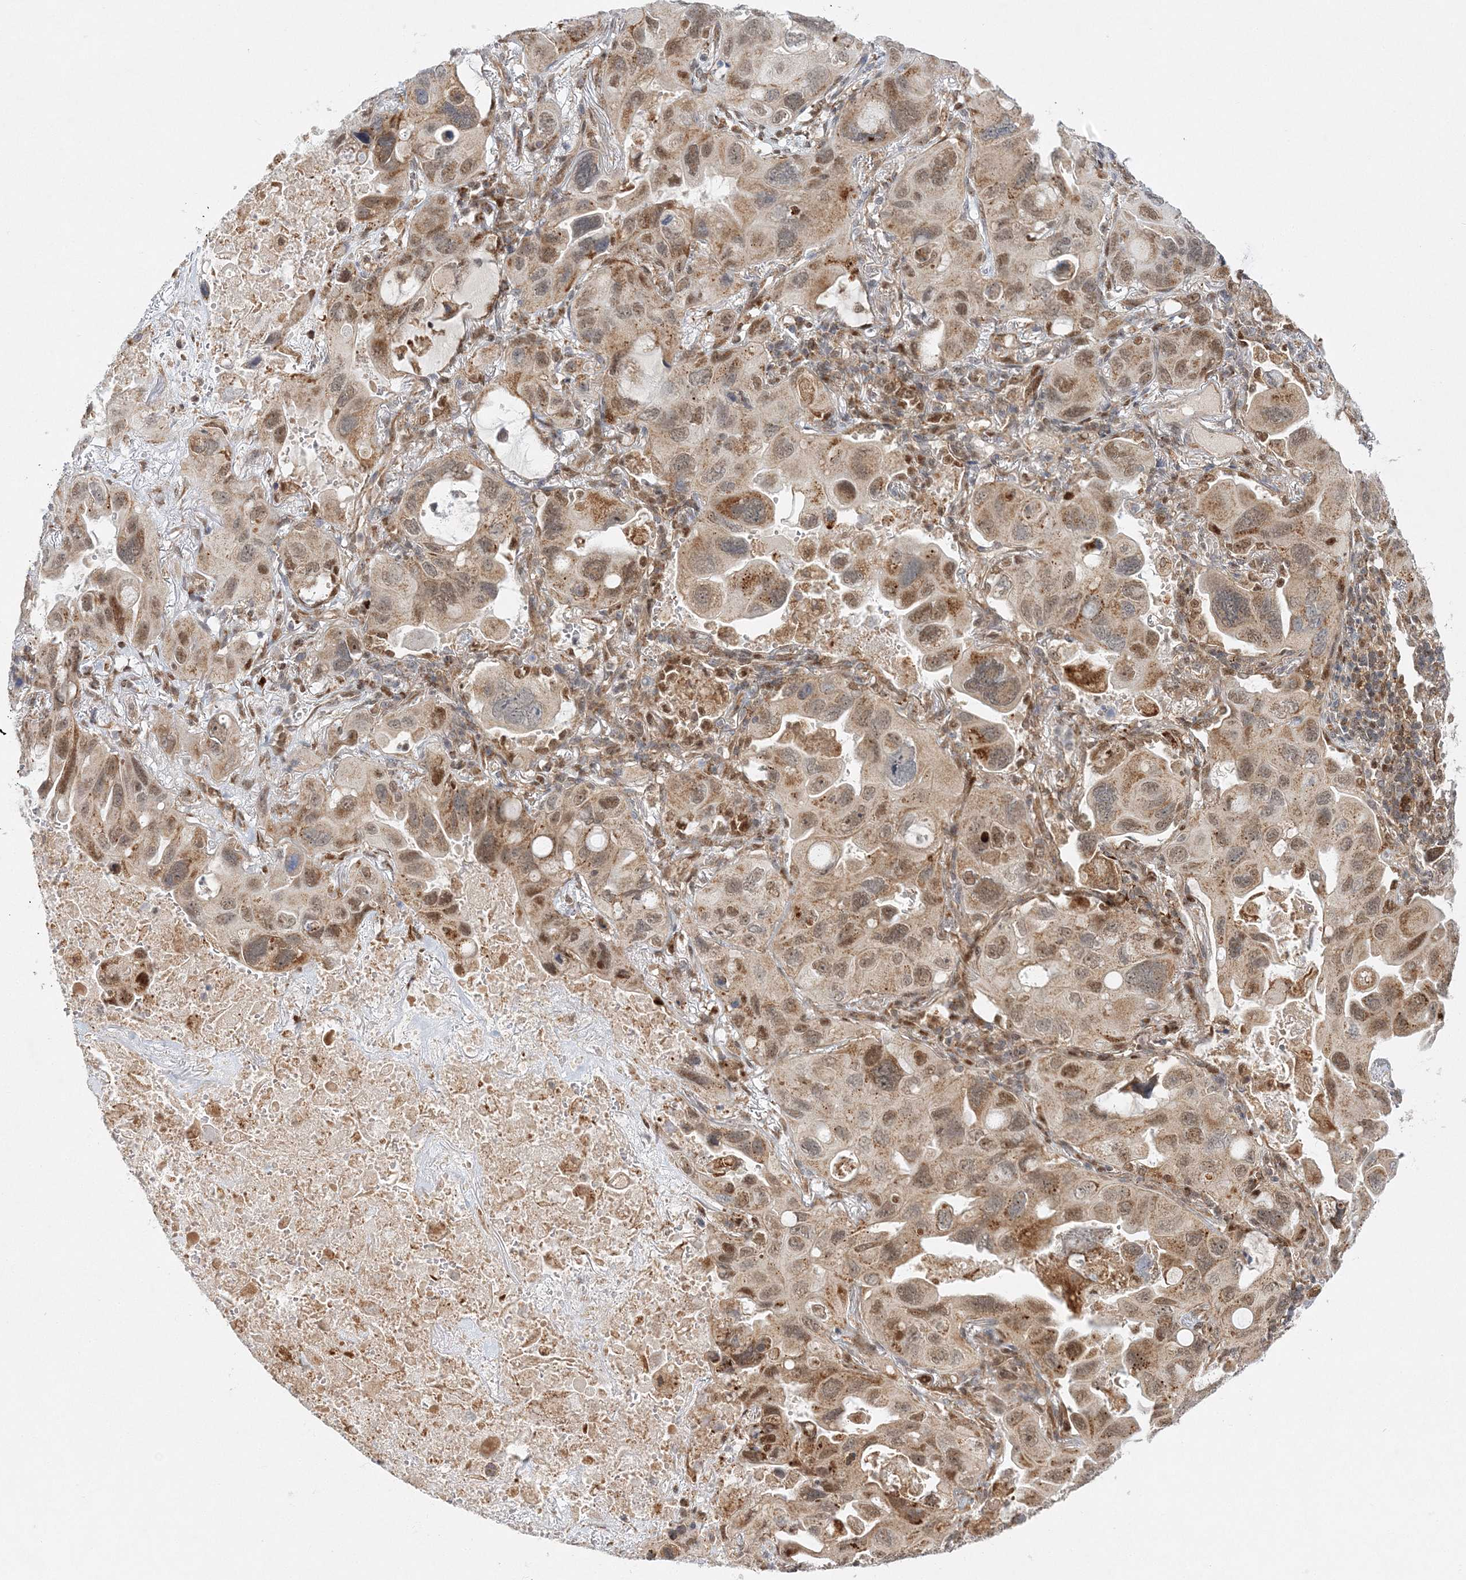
{"staining": {"intensity": "moderate", "quantity": ">75%", "location": "cytoplasmic/membranous,nuclear"}, "tissue": "lung cancer", "cell_type": "Tumor cells", "image_type": "cancer", "snomed": [{"axis": "morphology", "description": "Squamous cell carcinoma, NOS"}, {"axis": "topography", "description": "Lung"}], "caption": "IHC of human squamous cell carcinoma (lung) reveals medium levels of moderate cytoplasmic/membranous and nuclear expression in approximately >75% of tumor cells. (Stains: DAB in brown, nuclei in blue, Microscopy: brightfield microscopy at high magnification).", "gene": "RAB11FIP2", "patient": {"sex": "female", "age": 73}}